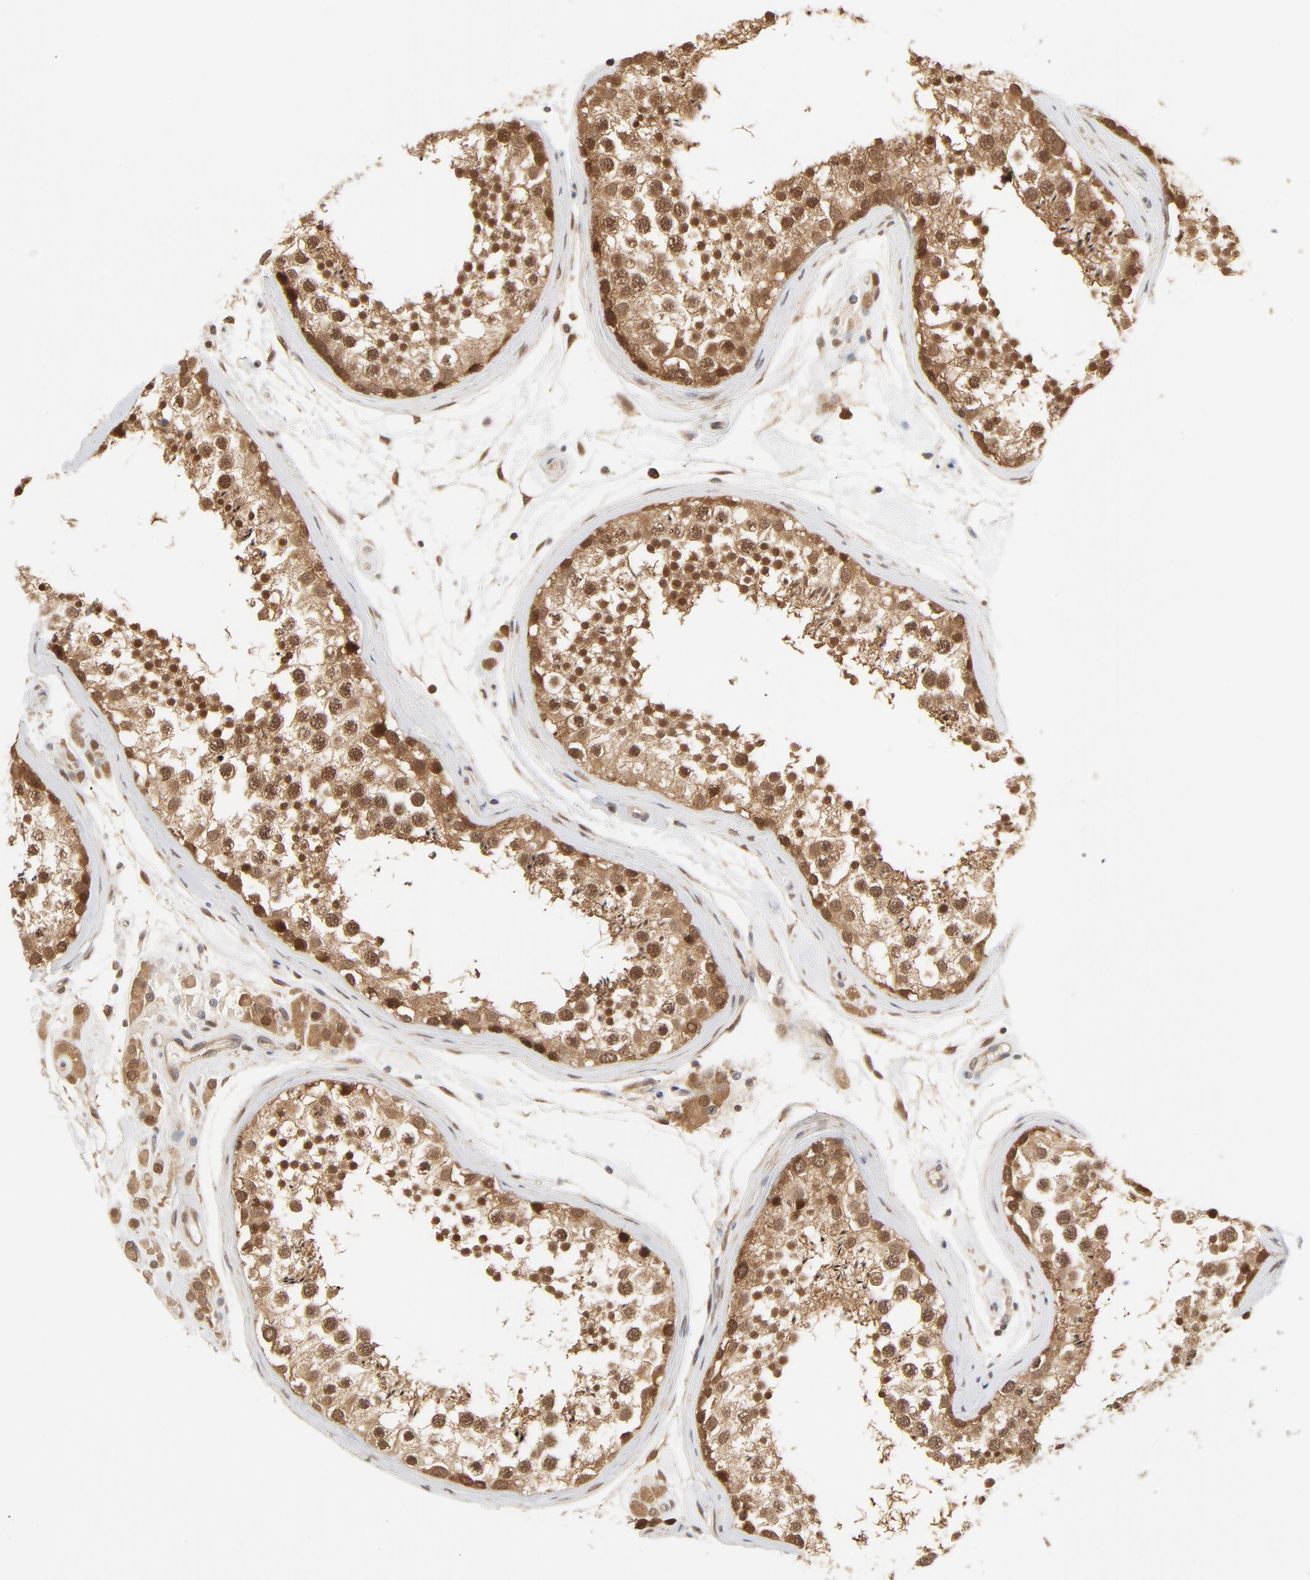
{"staining": {"intensity": "moderate", "quantity": ">75%", "location": "cytoplasmic/membranous,nuclear"}, "tissue": "testis", "cell_type": "Cells in seminiferous ducts", "image_type": "normal", "snomed": [{"axis": "morphology", "description": "Normal tissue, NOS"}, {"axis": "topography", "description": "Testis"}], "caption": "Immunohistochemistry image of benign testis stained for a protein (brown), which reveals medium levels of moderate cytoplasmic/membranous,nuclear positivity in about >75% of cells in seminiferous ducts.", "gene": "NEDD8", "patient": {"sex": "male", "age": 46}}